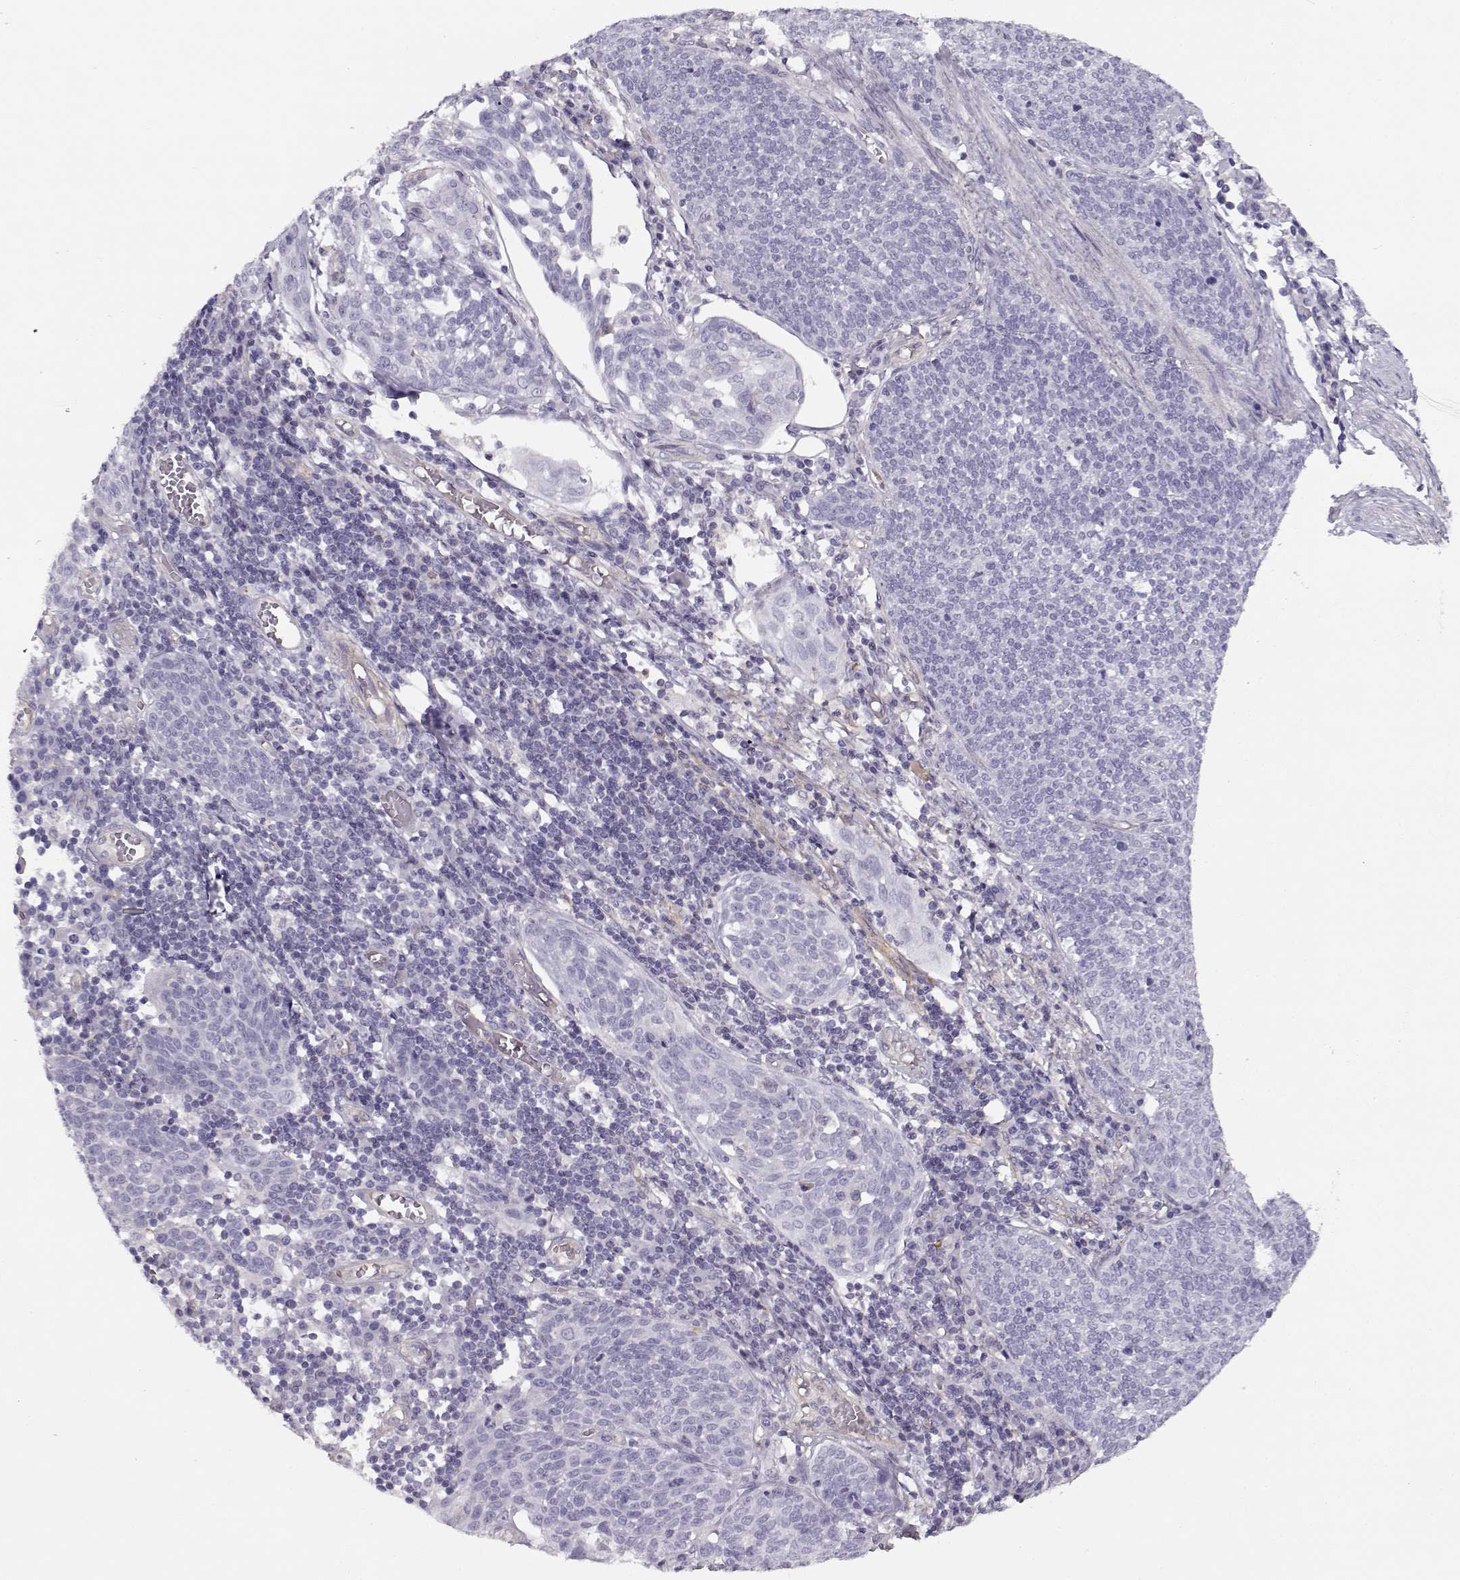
{"staining": {"intensity": "negative", "quantity": "none", "location": "none"}, "tissue": "cervical cancer", "cell_type": "Tumor cells", "image_type": "cancer", "snomed": [{"axis": "morphology", "description": "Squamous cell carcinoma, NOS"}, {"axis": "topography", "description": "Cervix"}], "caption": "The image exhibits no staining of tumor cells in cervical squamous cell carcinoma.", "gene": "MYO1A", "patient": {"sex": "female", "age": 34}}